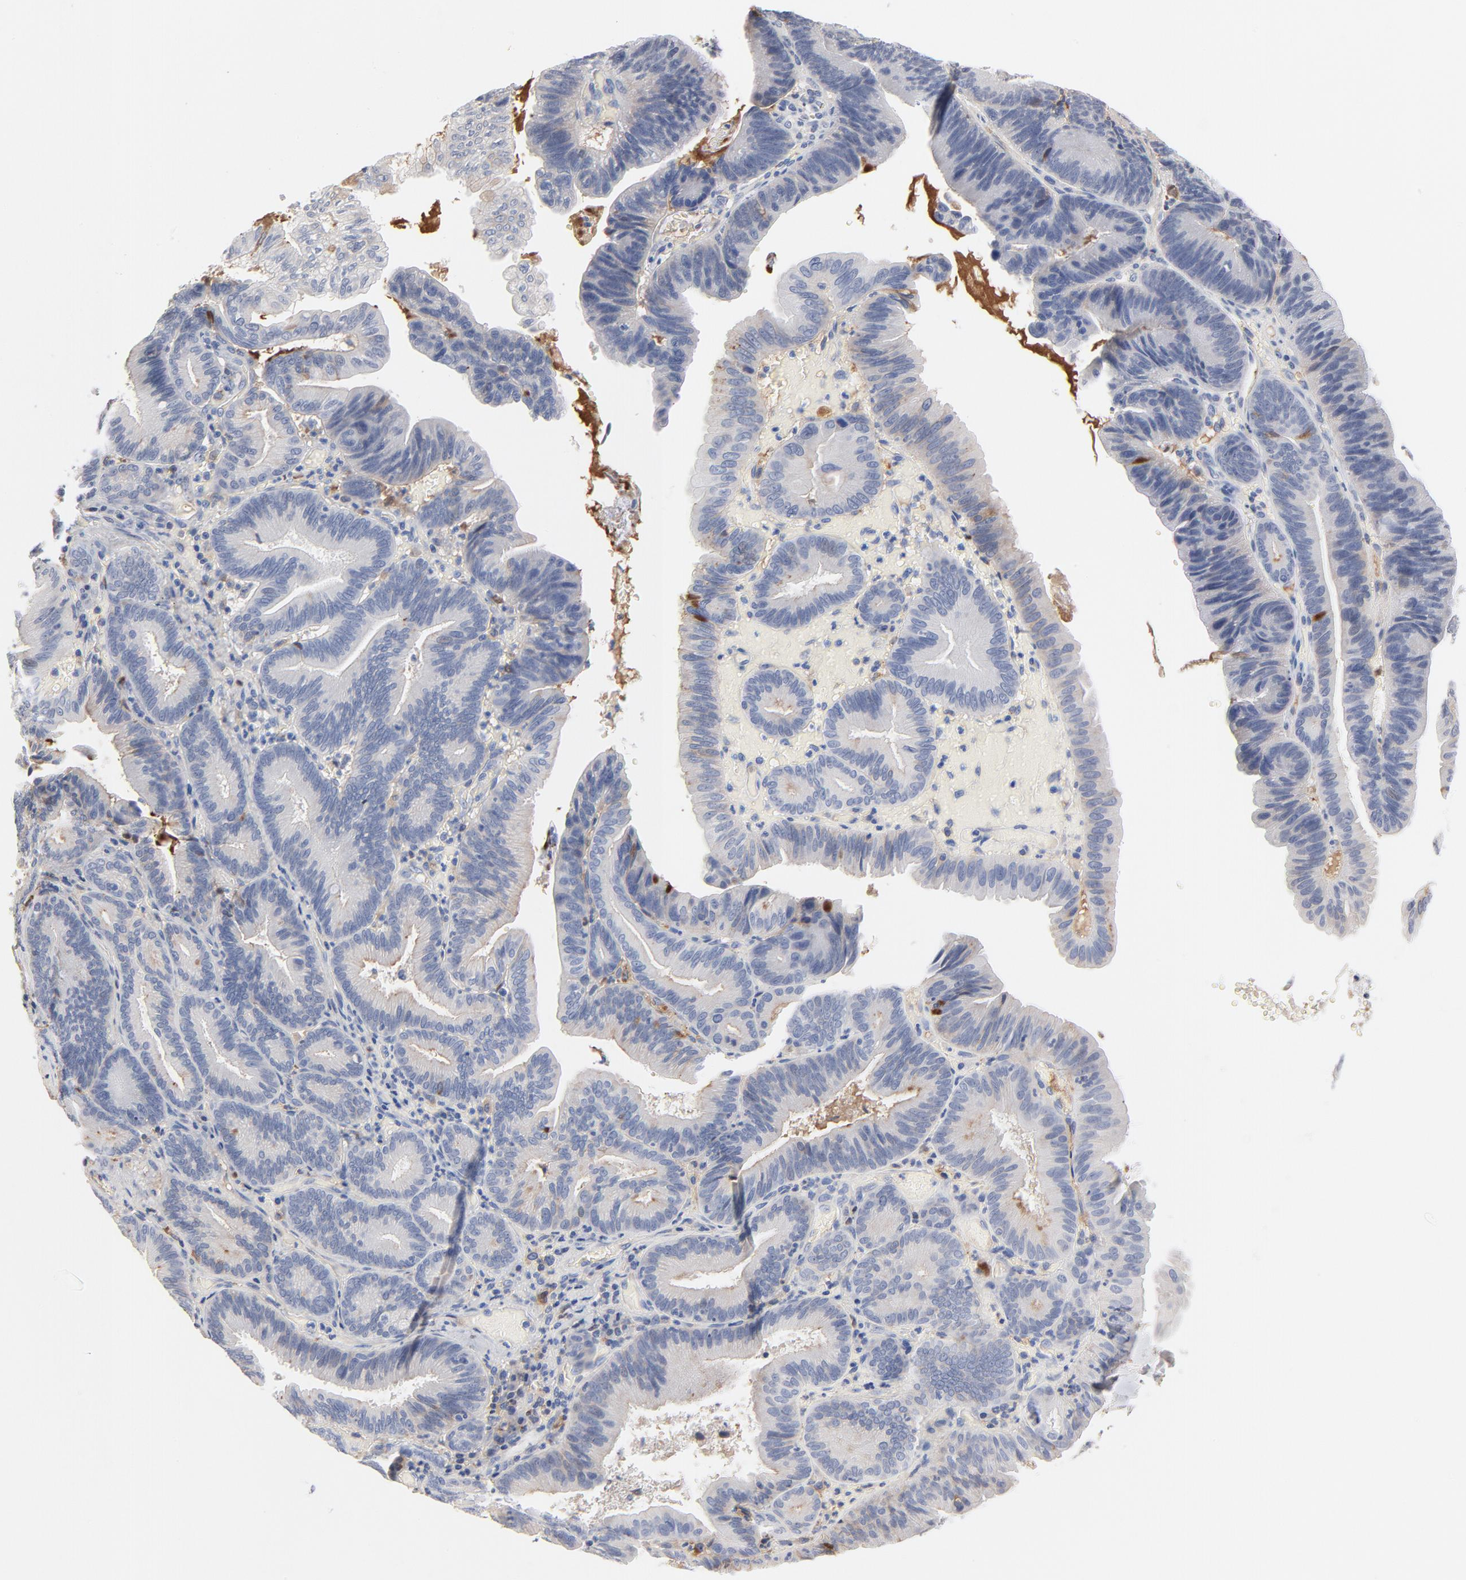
{"staining": {"intensity": "negative", "quantity": "none", "location": "none"}, "tissue": "pancreatic cancer", "cell_type": "Tumor cells", "image_type": "cancer", "snomed": [{"axis": "morphology", "description": "Adenocarcinoma, NOS"}, {"axis": "topography", "description": "Pancreas"}], "caption": "A histopathology image of pancreatic cancer (adenocarcinoma) stained for a protein reveals no brown staining in tumor cells. Nuclei are stained in blue.", "gene": "SERPINA4", "patient": {"sex": "male", "age": 82}}